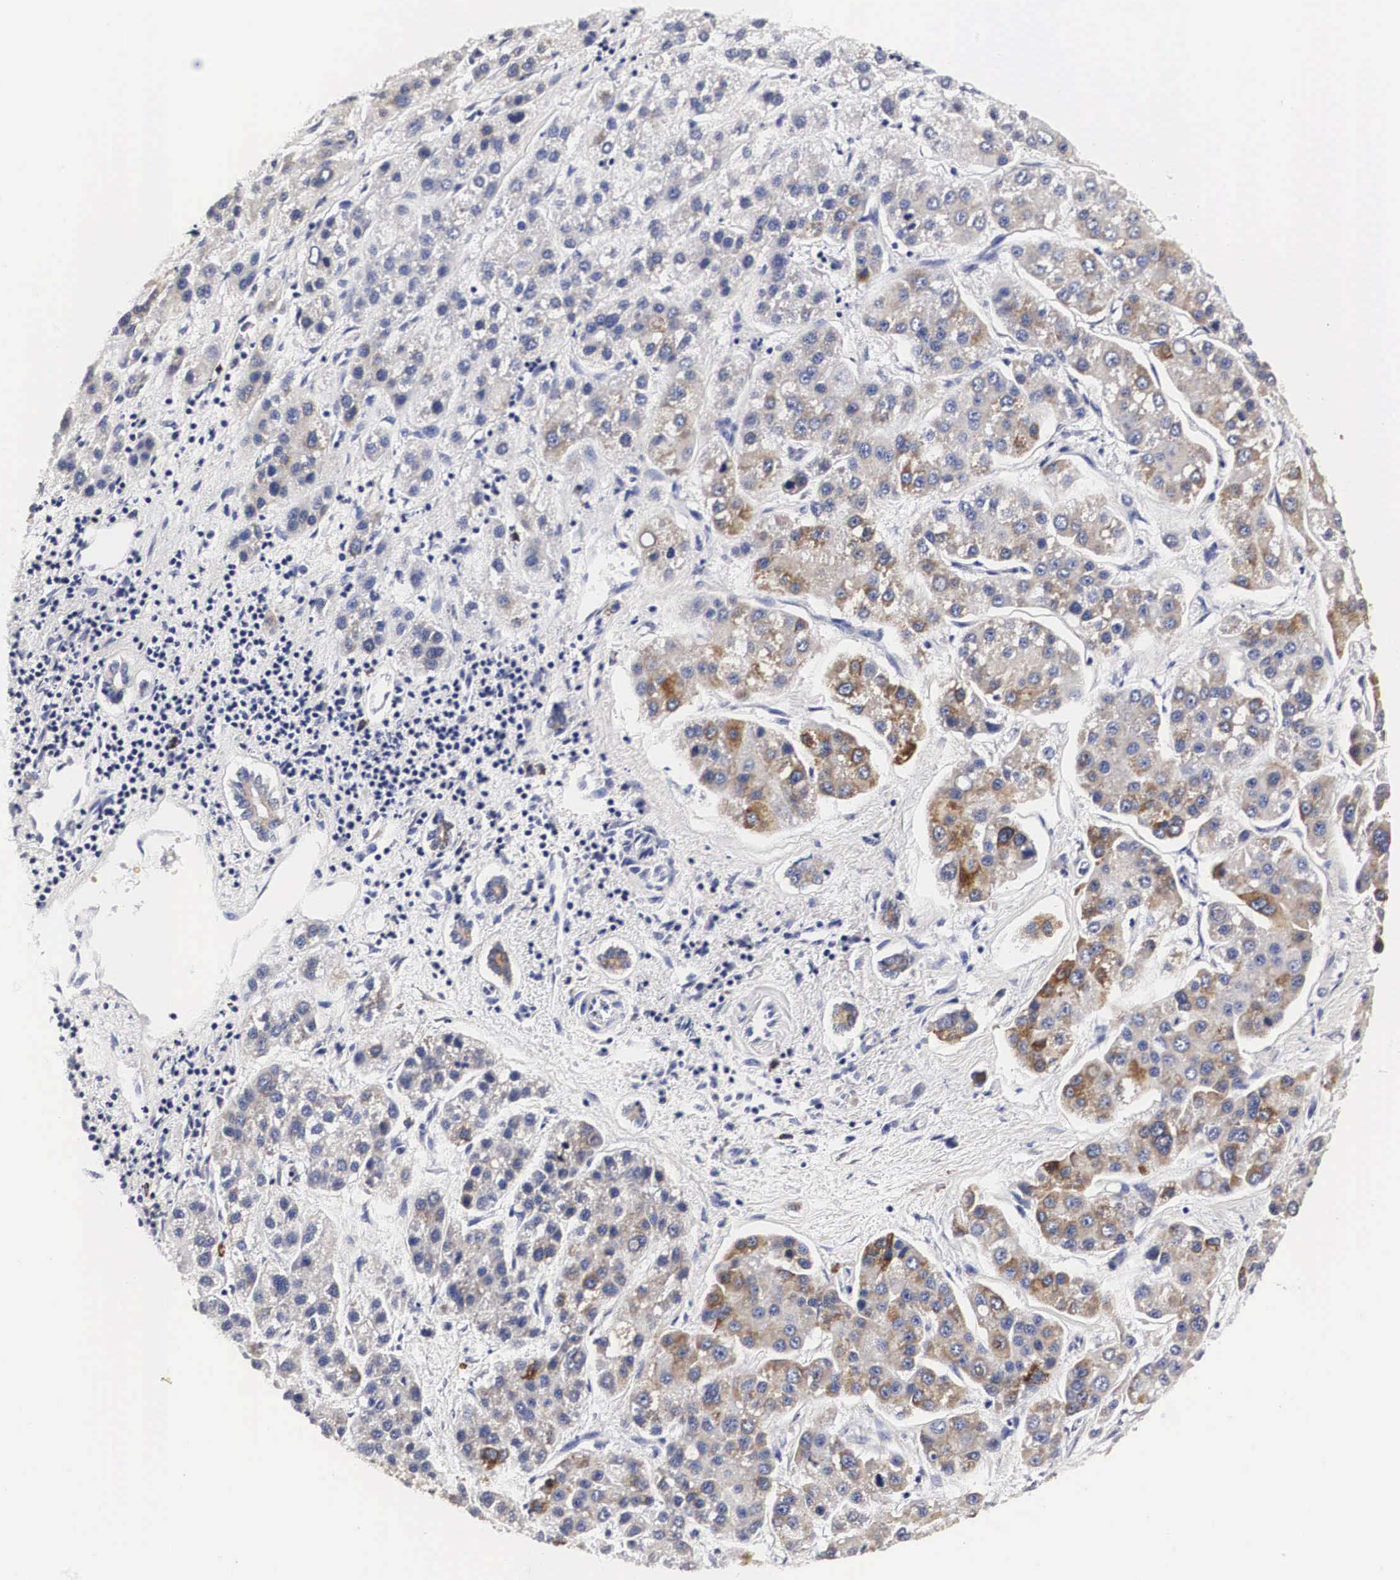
{"staining": {"intensity": "moderate", "quantity": "25%-75%", "location": "cytoplasmic/membranous"}, "tissue": "liver cancer", "cell_type": "Tumor cells", "image_type": "cancer", "snomed": [{"axis": "morphology", "description": "Carcinoma, Hepatocellular, NOS"}, {"axis": "topography", "description": "Liver"}], "caption": "Immunohistochemistry (DAB (3,3'-diaminobenzidine)) staining of hepatocellular carcinoma (liver) demonstrates moderate cytoplasmic/membranous protein positivity in approximately 25%-75% of tumor cells.", "gene": "CKAP4", "patient": {"sex": "female", "age": 85}}